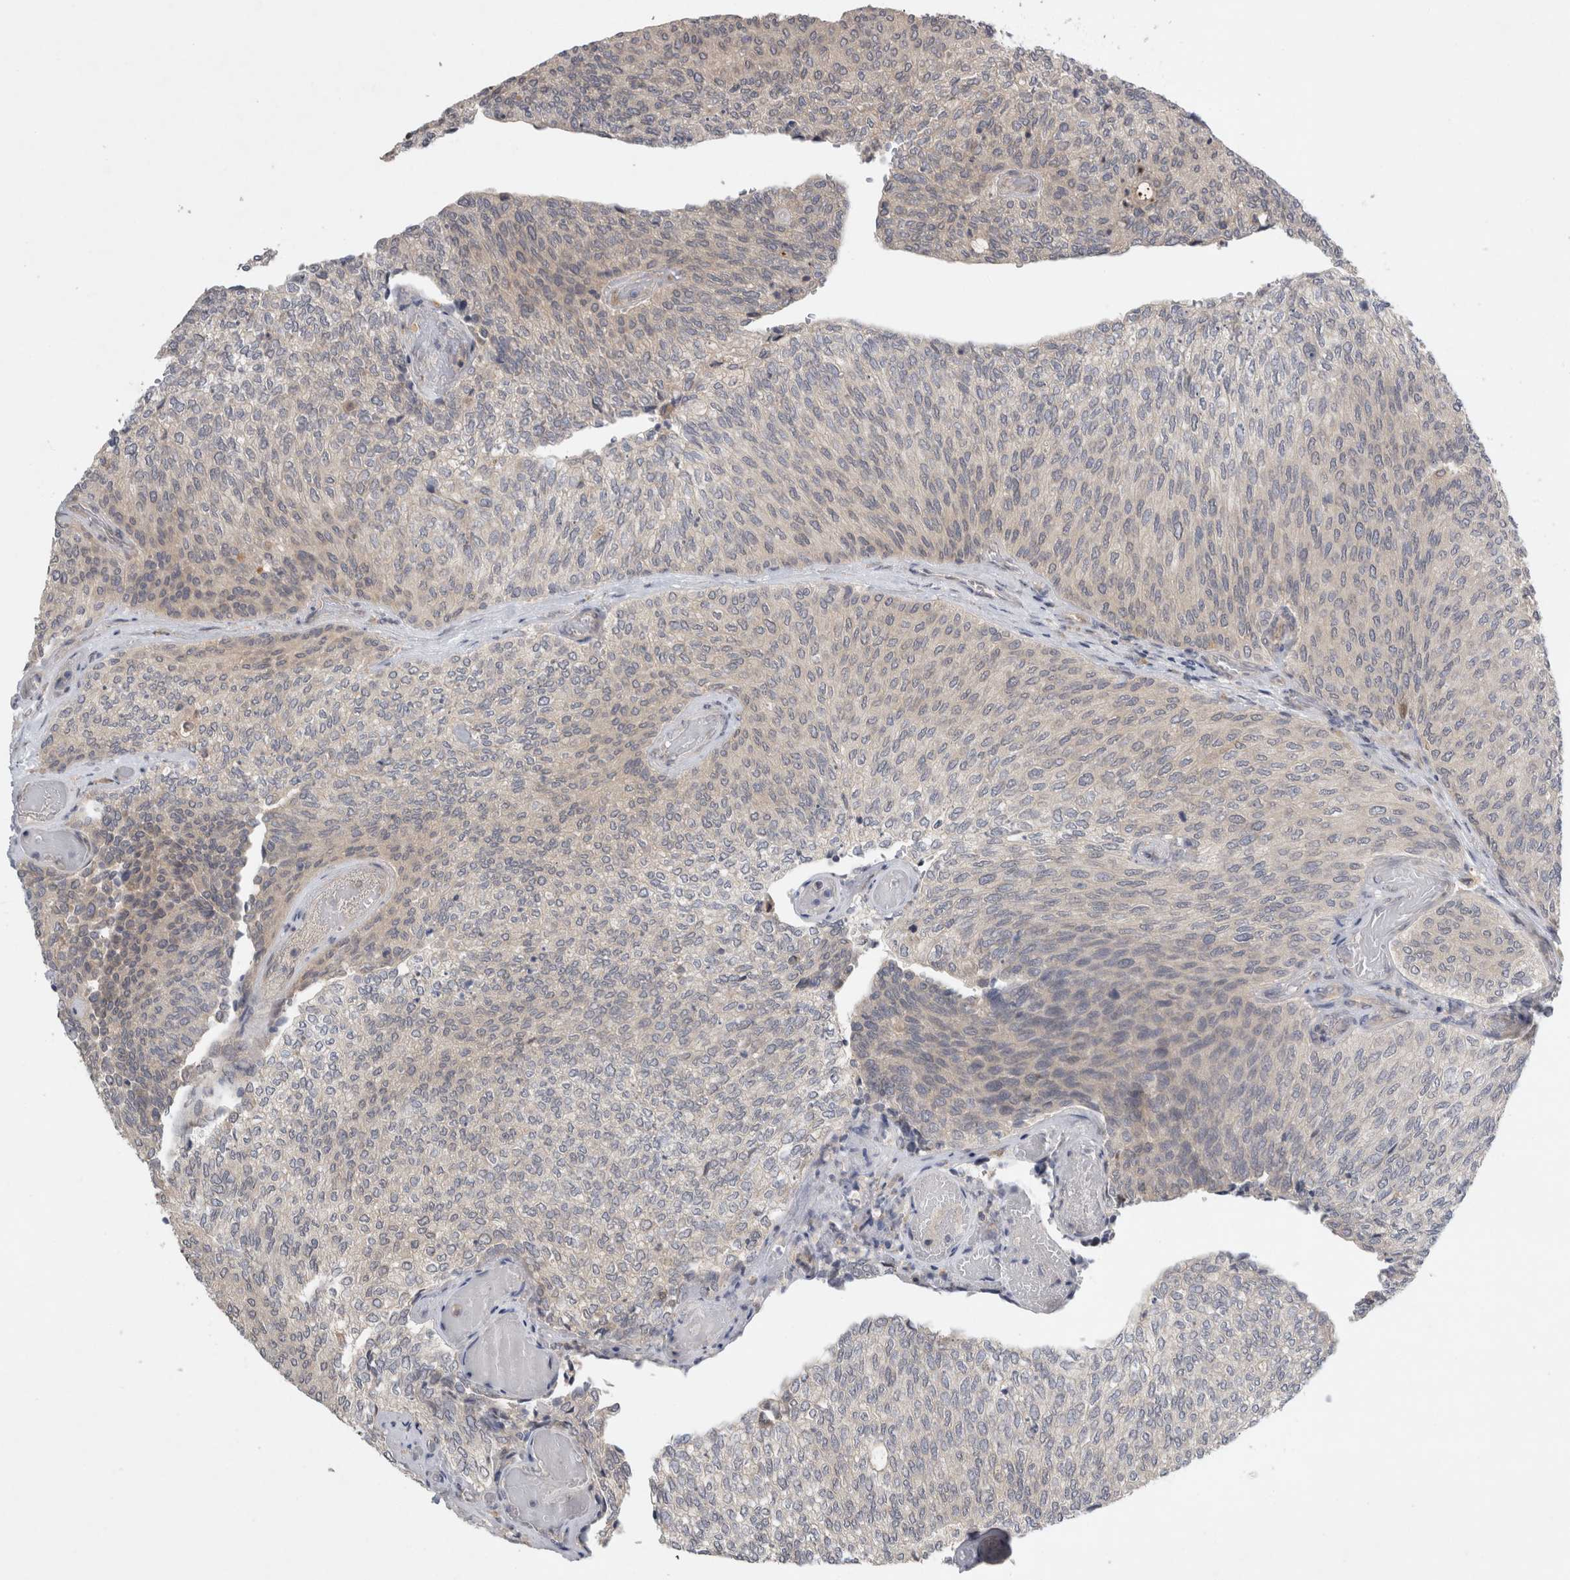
{"staining": {"intensity": "weak", "quantity": "<25%", "location": "cytoplasmic/membranous"}, "tissue": "urothelial cancer", "cell_type": "Tumor cells", "image_type": "cancer", "snomed": [{"axis": "morphology", "description": "Urothelial carcinoma, Low grade"}, {"axis": "topography", "description": "Urinary bladder"}], "caption": "This is a histopathology image of immunohistochemistry (IHC) staining of urothelial carcinoma (low-grade), which shows no staining in tumor cells.", "gene": "AASDHPPT", "patient": {"sex": "female", "age": 79}}